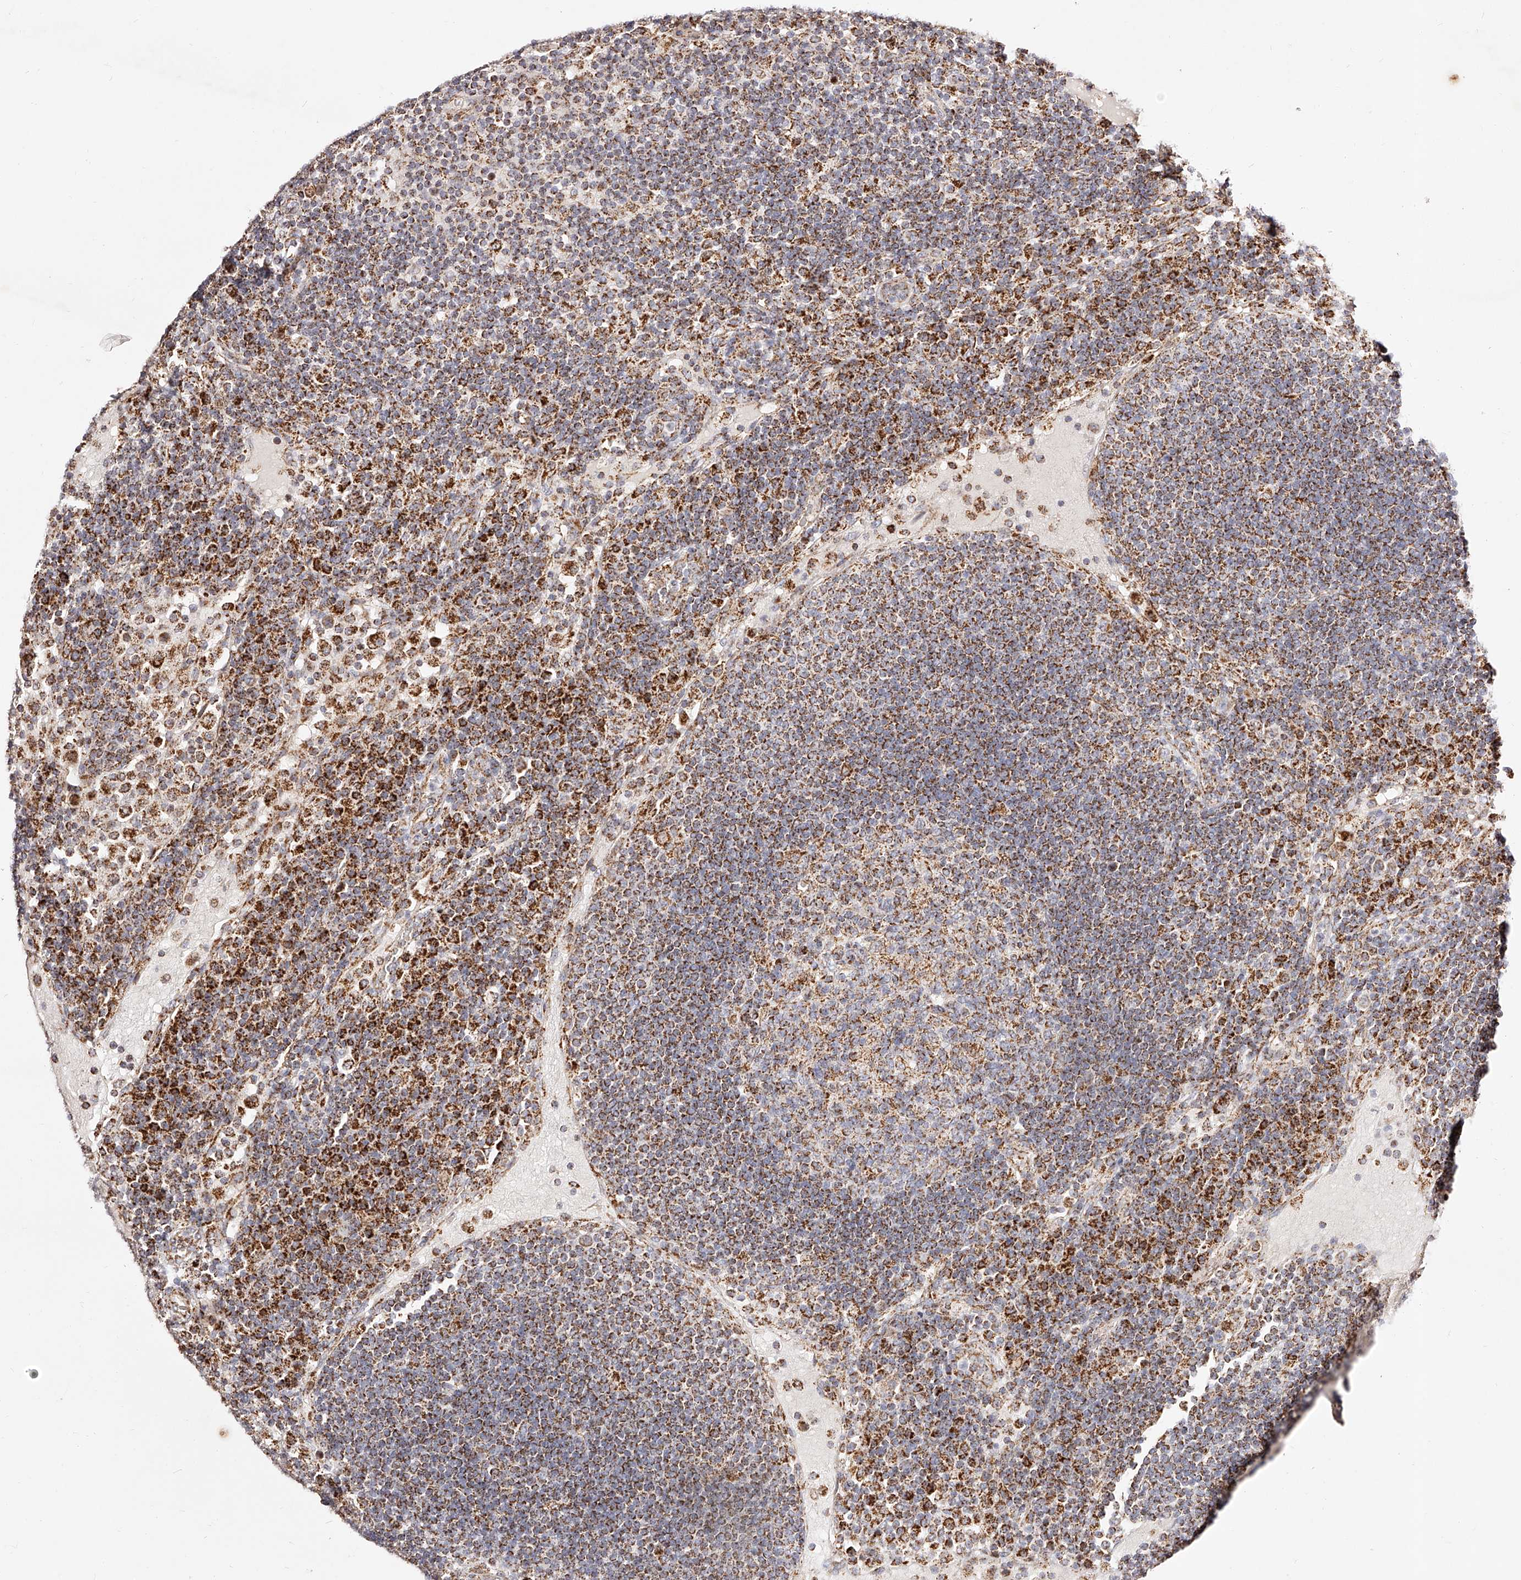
{"staining": {"intensity": "moderate", "quantity": "25%-75%", "location": "cytoplasmic/membranous"}, "tissue": "lymph node", "cell_type": "Germinal center cells", "image_type": "normal", "snomed": [{"axis": "morphology", "description": "Normal tissue, NOS"}, {"axis": "topography", "description": "Lymph node"}], "caption": "Immunohistochemical staining of normal lymph node demonstrates medium levels of moderate cytoplasmic/membranous staining in about 25%-75% of germinal center cells. The staining was performed using DAB (3,3'-diaminobenzidine), with brown indicating positive protein expression. Nuclei are stained blue with hematoxylin.", "gene": "NDUFV3", "patient": {"sex": "female", "age": 53}}